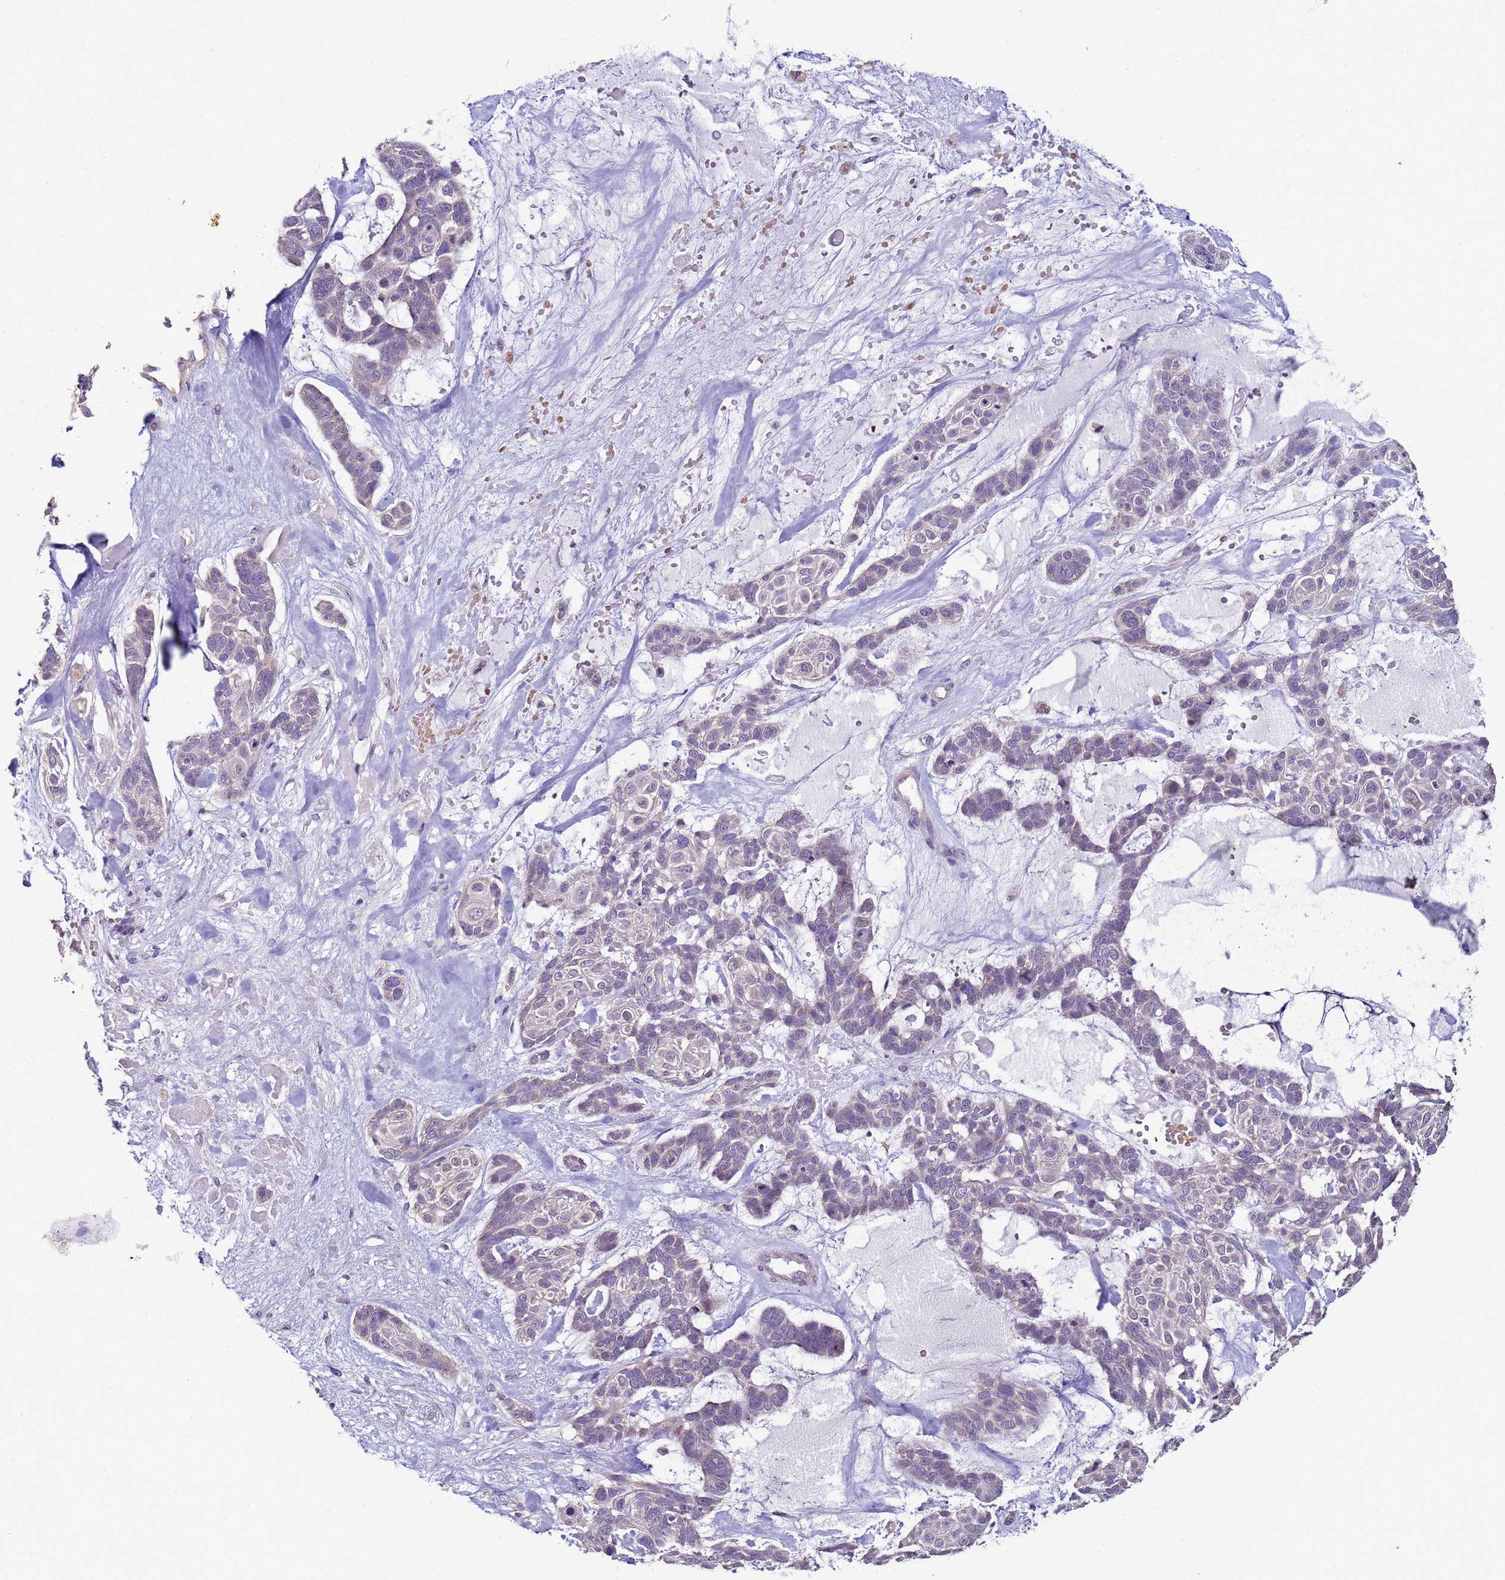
{"staining": {"intensity": "negative", "quantity": "none", "location": "none"}, "tissue": "skin cancer", "cell_type": "Tumor cells", "image_type": "cancer", "snomed": [{"axis": "morphology", "description": "Basal cell carcinoma"}, {"axis": "topography", "description": "Skin"}], "caption": "This is an immunohistochemistry photomicrograph of skin cancer (basal cell carcinoma). There is no positivity in tumor cells.", "gene": "CLHC1", "patient": {"sex": "male", "age": 88}}